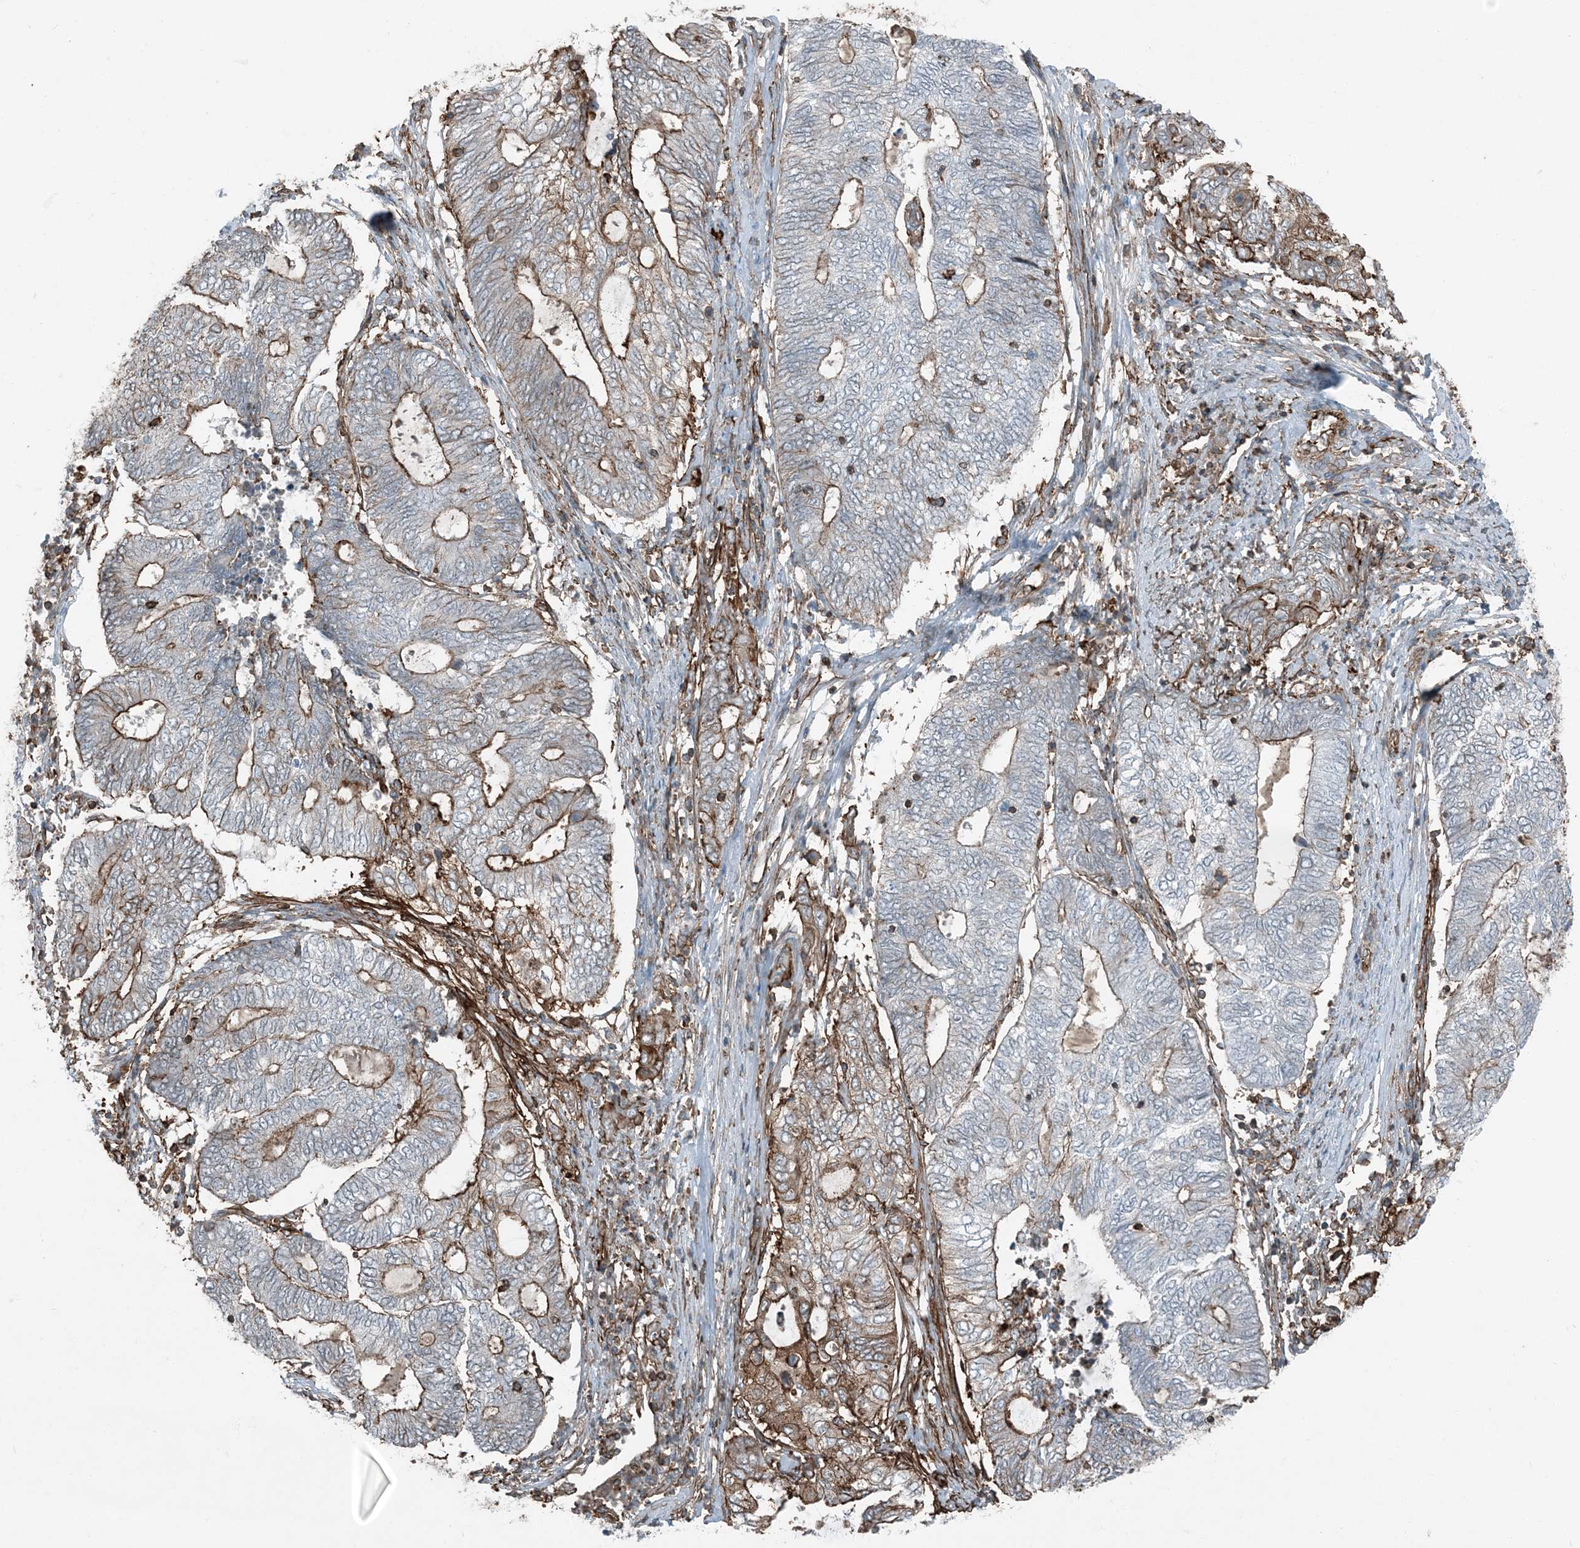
{"staining": {"intensity": "strong", "quantity": "<25%", "location": "cytoplasmic/membranous"}, "tissue": "endometrial cancer", "cell_type": "Tumor cells", "image_type": "cancer", "snomed": [{"axis": "morphology", "description": "Adenocarcinoma, NOS"}, {"axis": "topography", "description": "Uterus"}, {"axis": "topography", "description": "Endometrium"}], "caption": "Brown immunohistochemical staining in endometrial cancer (adenocarcinoma) displays strong cytoplasmic/membranous positivity in about <25% of tumor cells. (Brightfield microscopy of DAB IHC at high magnification).", "gene": "APOBEC3C", "patient": {"sex": "female", "age": 70}}